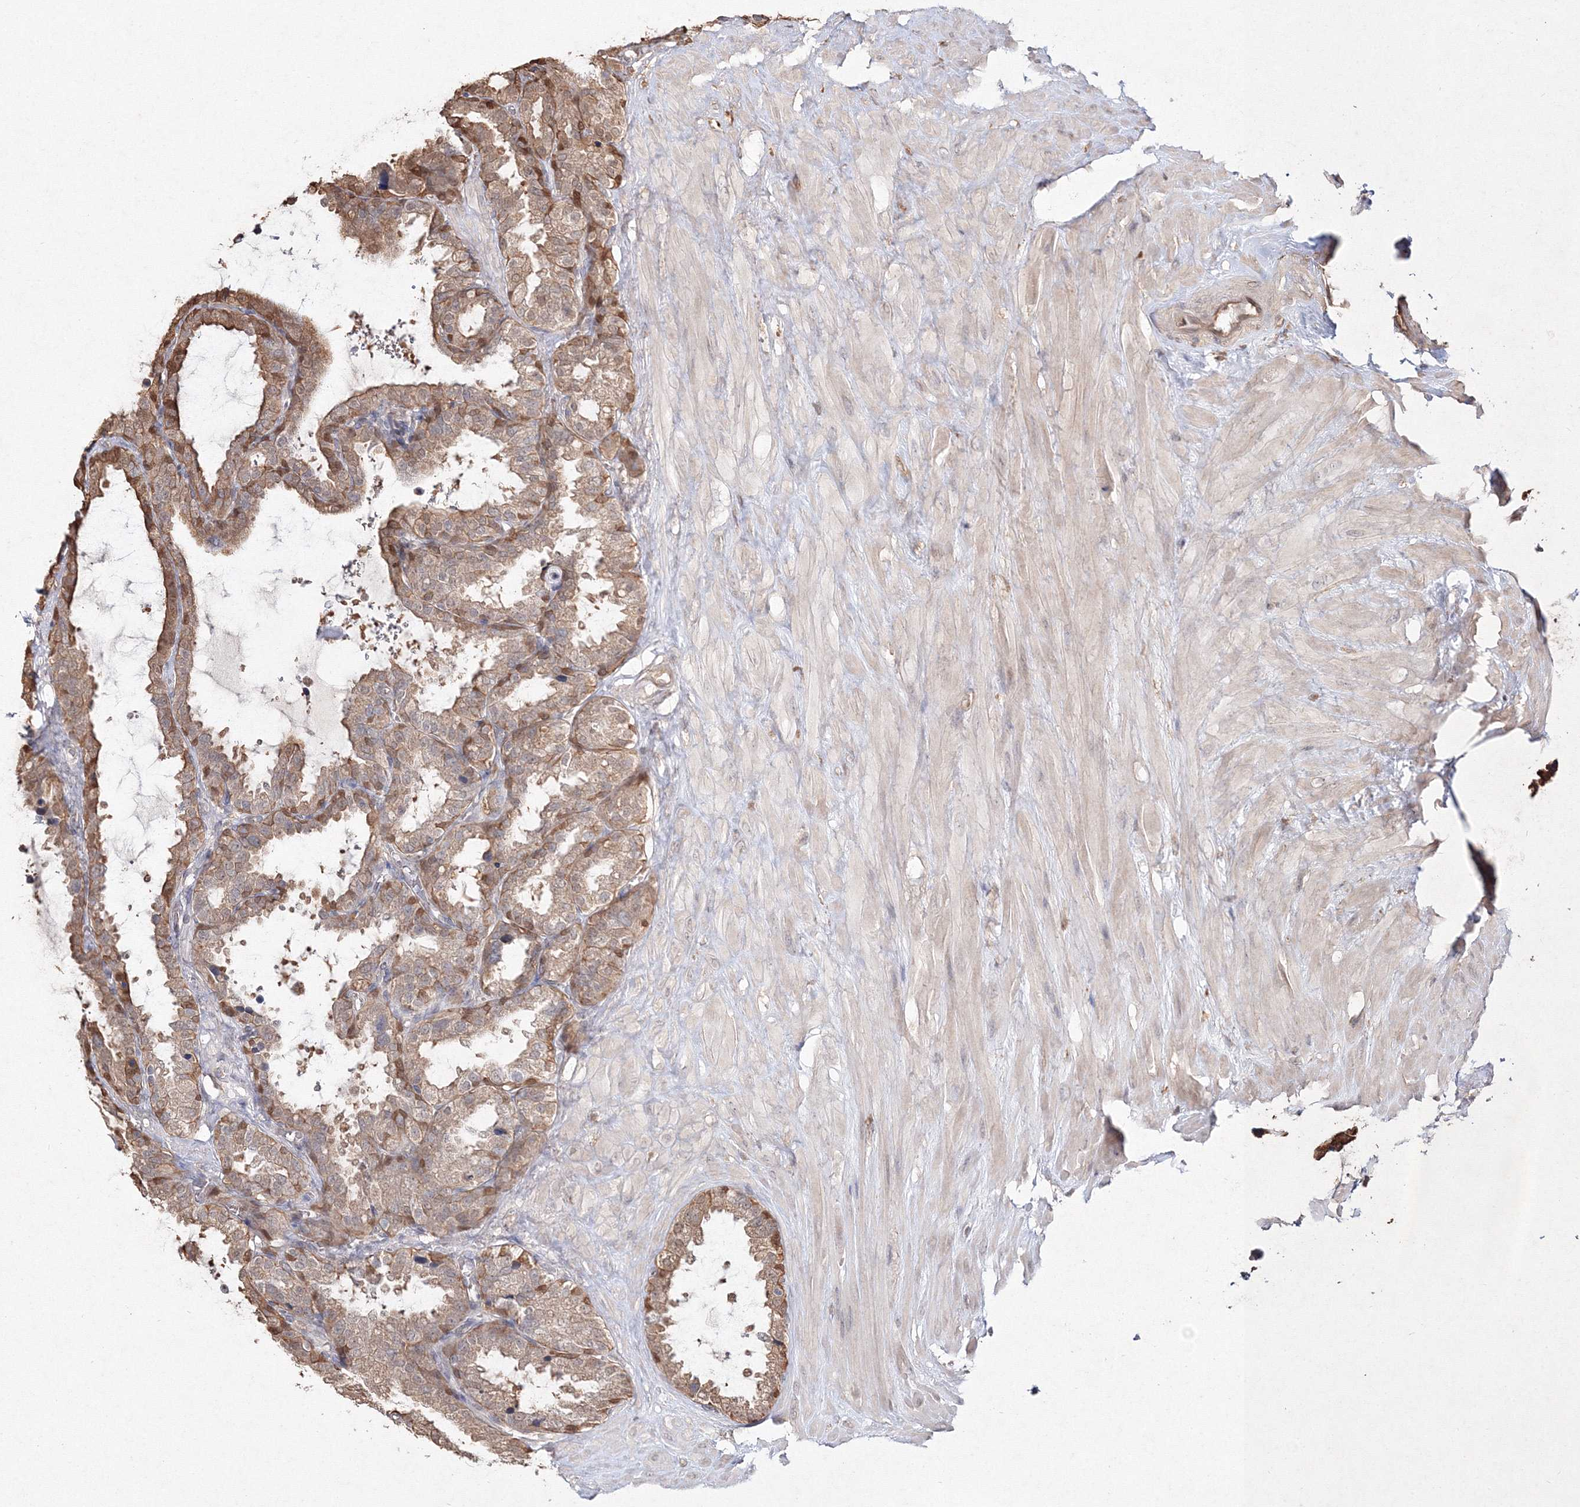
{"staining": {"intensity": "moderate", "quantity": "25%-75%", "location": "cytoplasmic/membranous,nuclear"}, "tissue": "seminal vesicle", "cell_type": "Glandular cells", "image_type": "normal", "snomed": [{"axis": "morphology", "description": "Normal tissue, NOS"}, {"axis": "topography", "description": "Seminal veicle"}], "caption": "Immunohistochemistry (IHC) photomicrograph of benign human seminal vesicle stained for a protein (brown), which reveals medium levels of moderate cytoplasmic/membranous,nuclear expression in about 25%-75% of glandular cells.", "gene": "S100A11", "patient": {"sex": "male", "age": 46}}